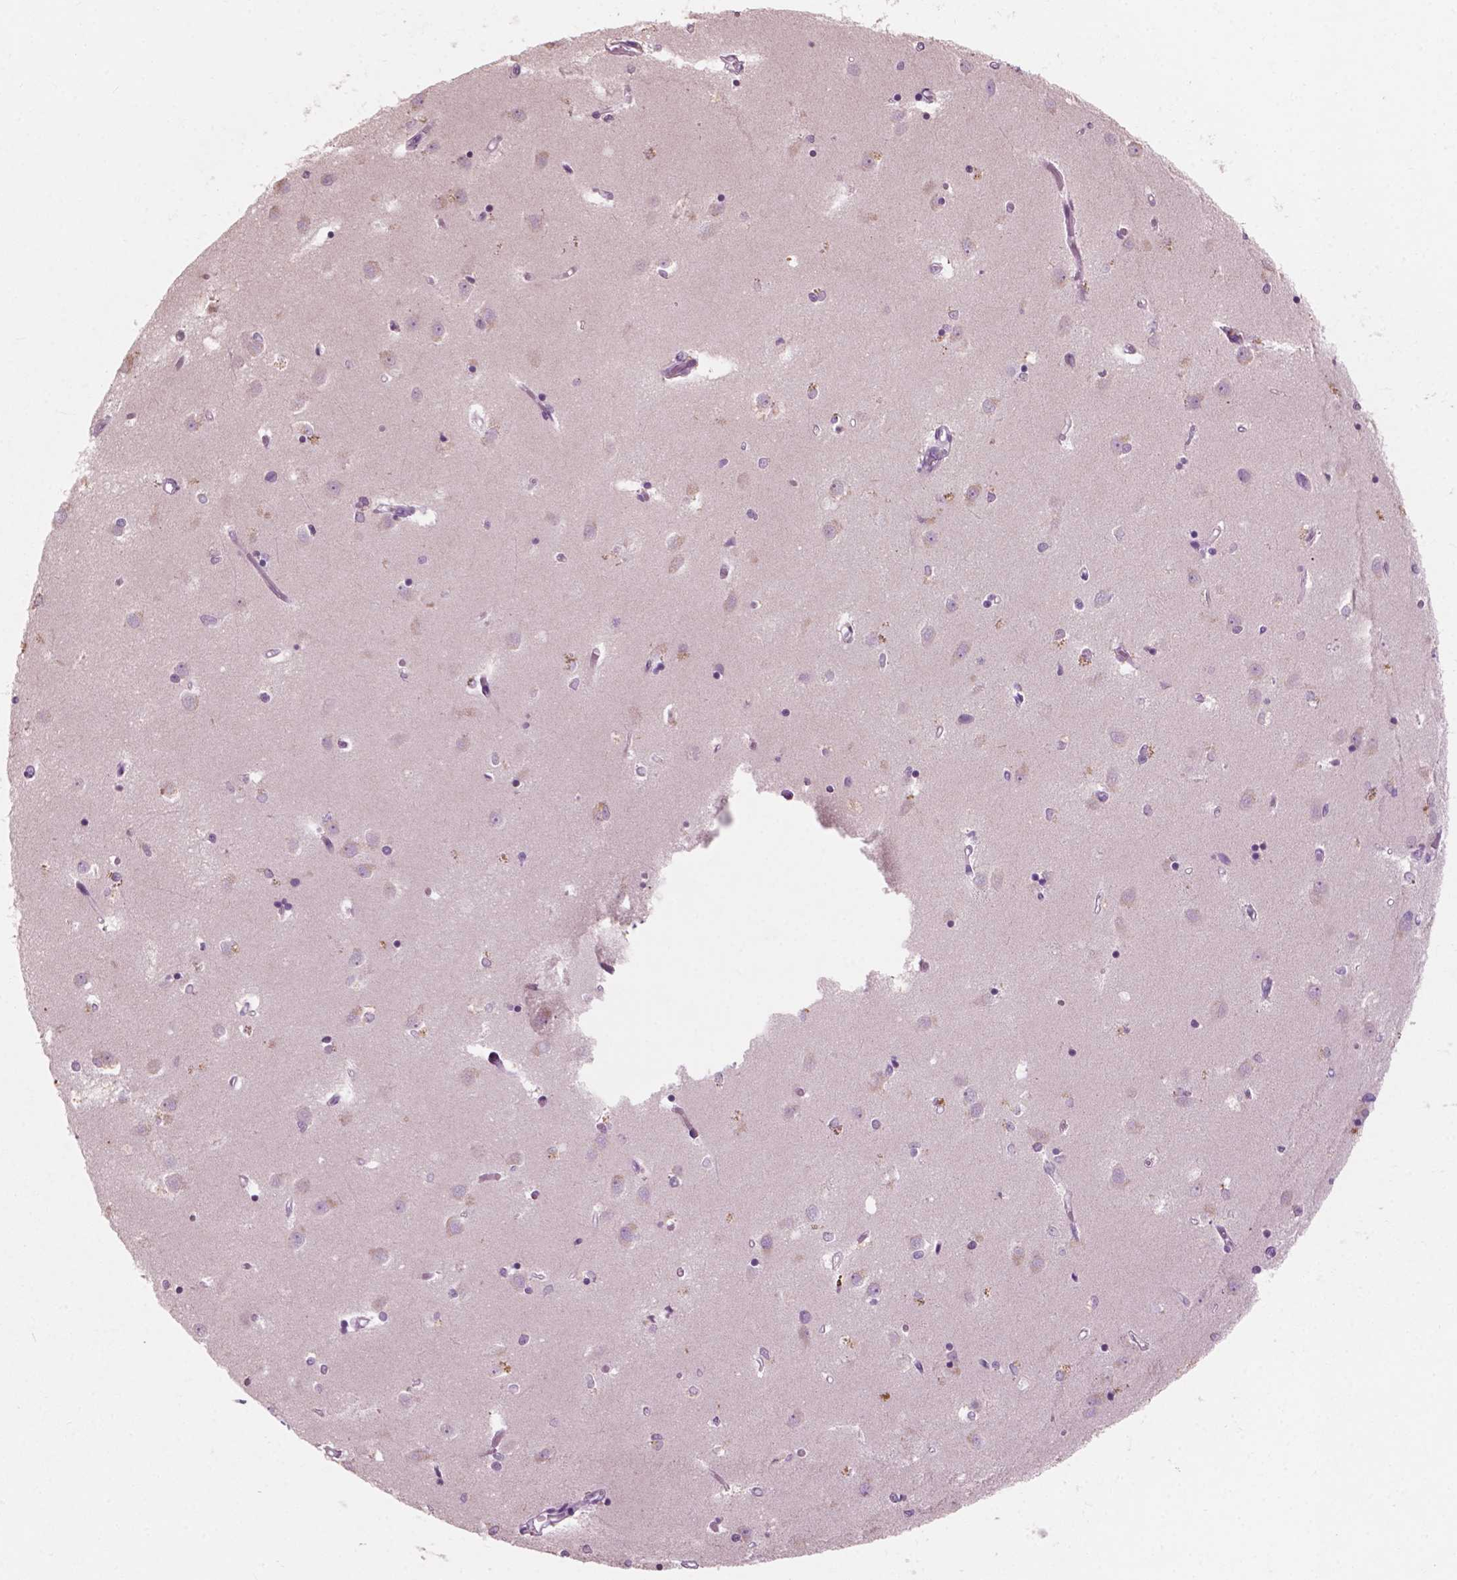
{"staining": {"intensity": "negative", "quantity": "none", "location": "none"}, "tissue": "caudate", "cell_type": "Glial cells", "image_type": "normal", "snomed": [{"axis": "morphology", "description": "Normal tissue, NOS"}, {"axis": "topography", "description": "Lateral ventricle wall"}], "caption": "Caudate was stained to show a protein in brown. There is no significant expression in glial cells. (IHC, brightfield microscopy, high magnification).", "gene": "AWAT1", "patient": {"sex": "male", "age": 54}}